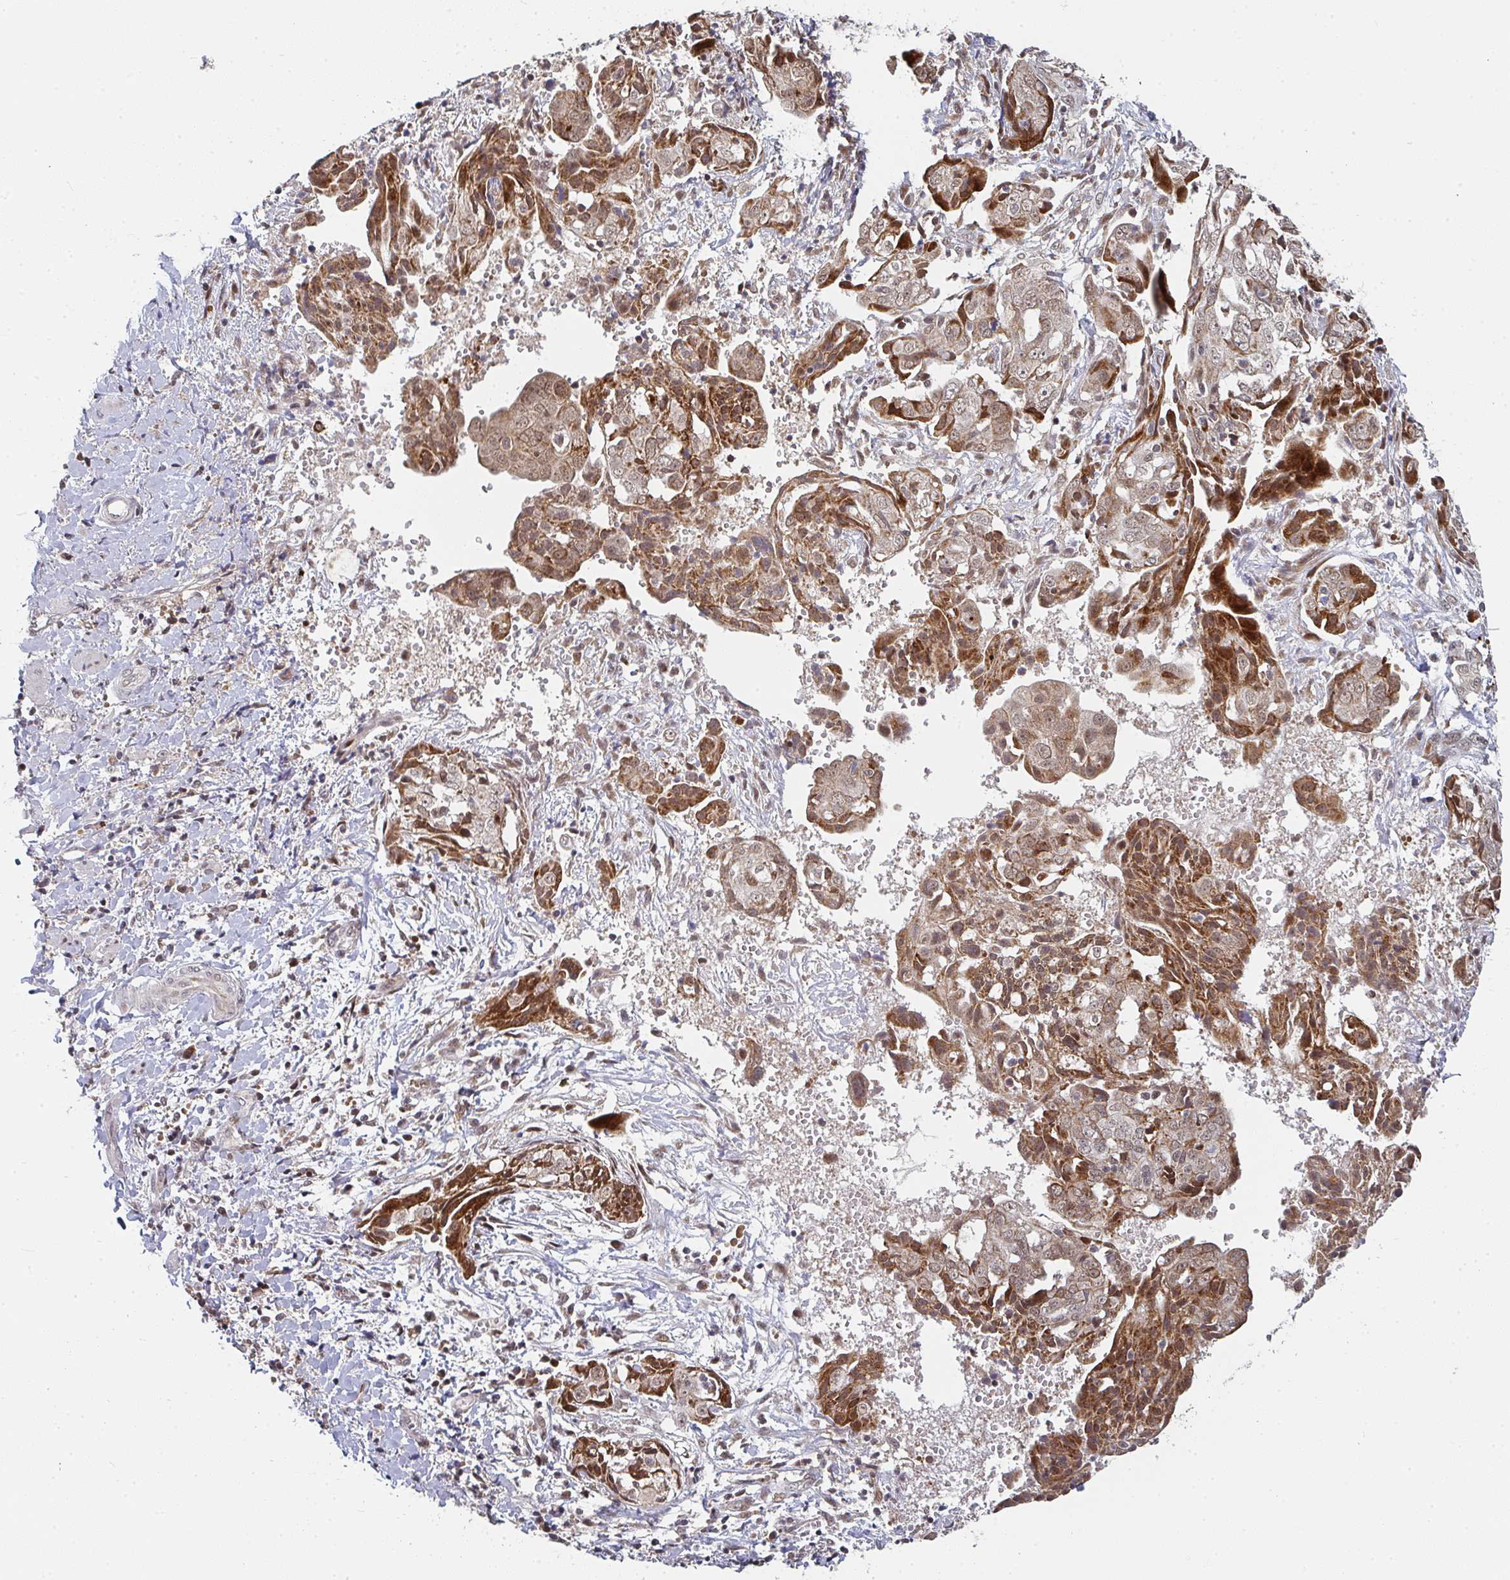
{"staining": {"intensity": "strong", "quantity": ">75%", "location": "cytoplasmic/membranous,nuclear"}, "tissue": "ovarian cancer", "cell_type": "Tumor cells", "image_type": "cancer", "snomed": [{"axis": "morphology", "description": "Carcinoma, endometroid"}, {"axis": "topography", "description": "Ovary"}], "caption": "Immunohistochemistry (IHC) (DAB) staining of human ovarian cancer reveals strong cytoplasmic/membranous and nuclear protein staining in approximately >75% of tumor cells.", "gene": "RBBP5", "patient": {"sex": "female", "age": 70}}